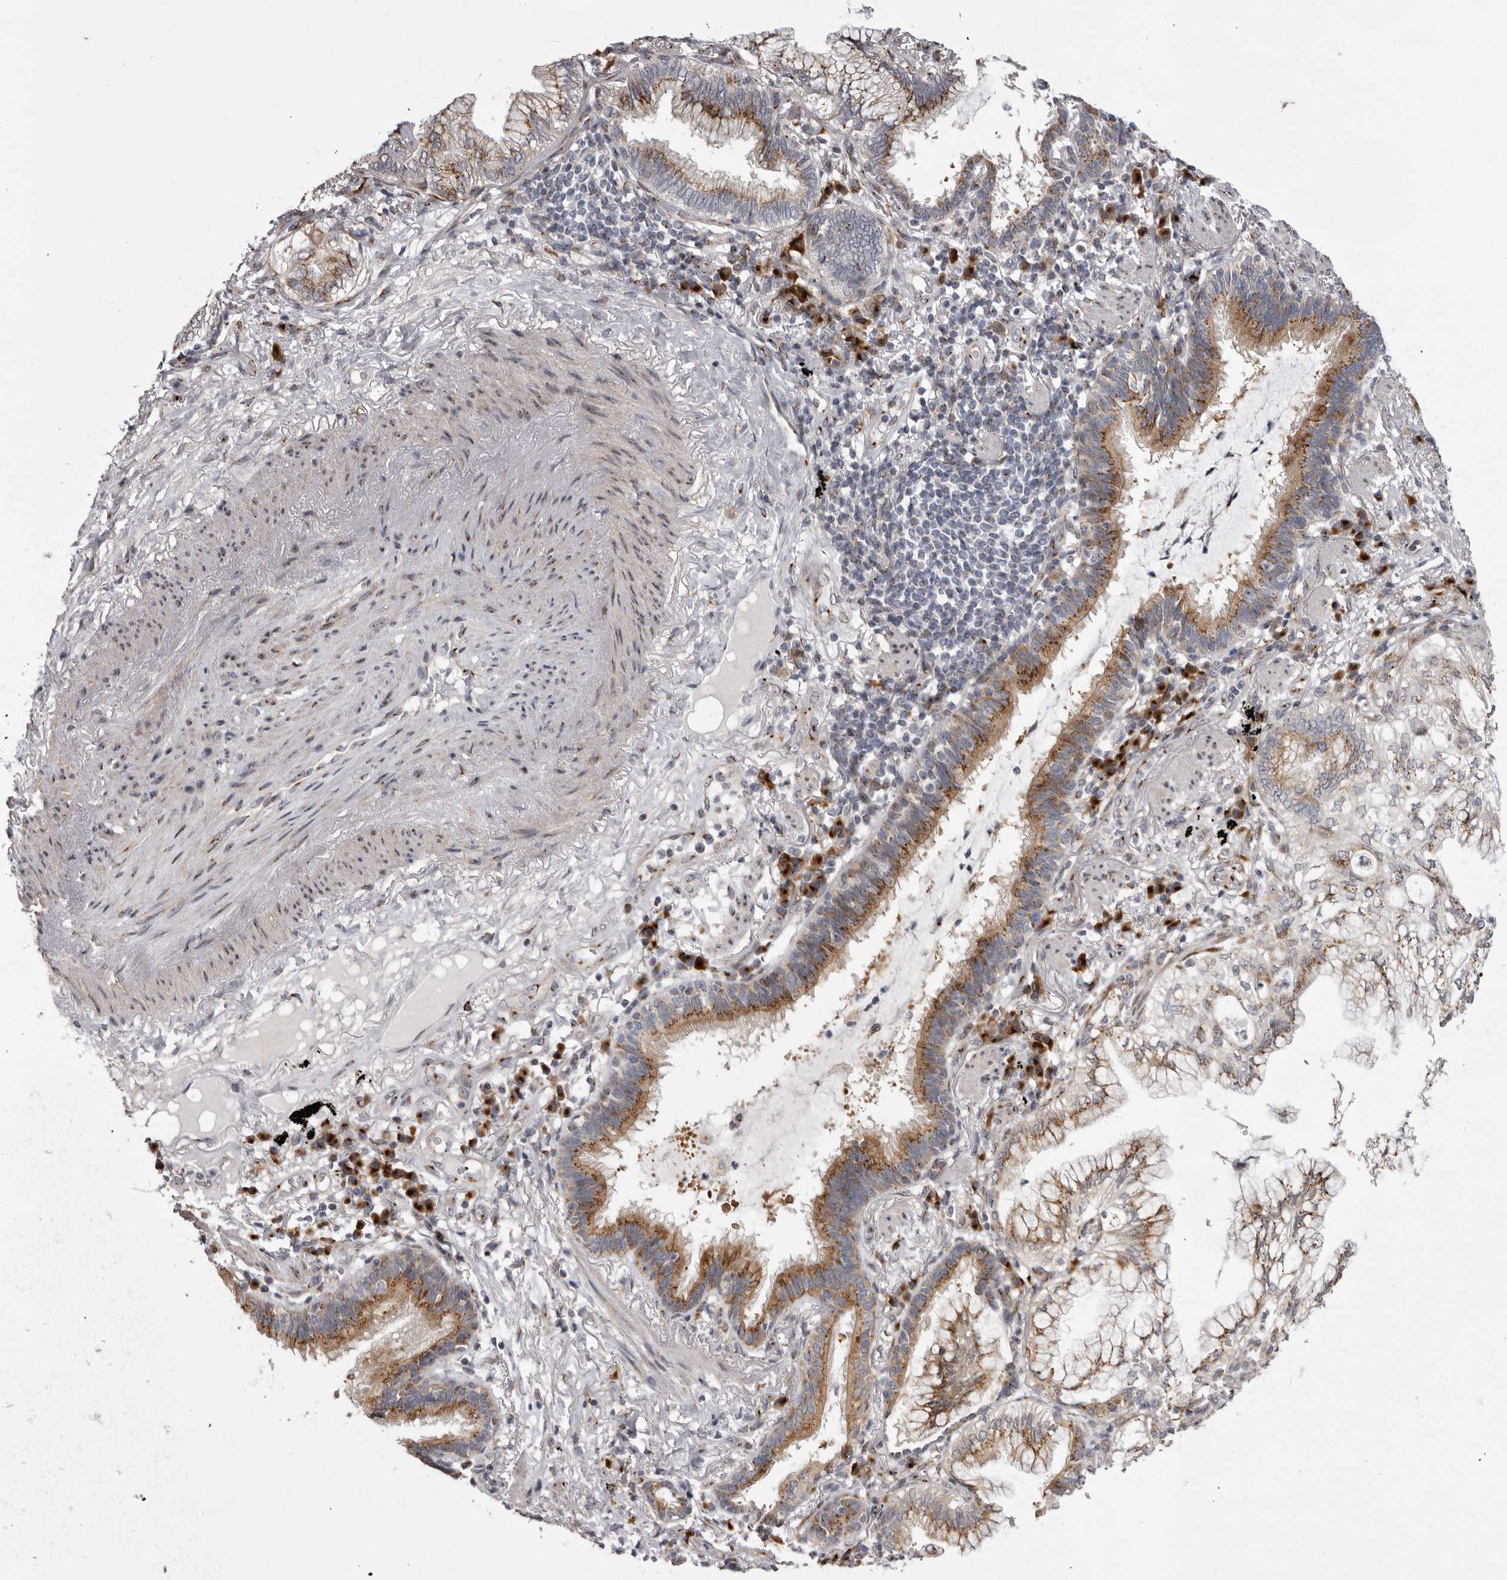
{"staining": {"intensity": "moderate", "quantity": ">75%", "location": "cytoplasmic/membranous"}, "tissue": "lung cancer", "cell_type": "Tumor cells", "image_type": "cancer", "snomed": [{"axis": "morphology", "description": "Adenocarcinoma, NOS"}, {"axis": "topography", "description": "Lung"}], "caption": "Moderate cytoplasmic/membranous staining for a protein is identified in approximately >75% of tumor cells of lung cancer (adenocarcinoma) using immunohistochemistry.", "gene": "WDR47", "patient": {"sex": "female", "age": 70}}